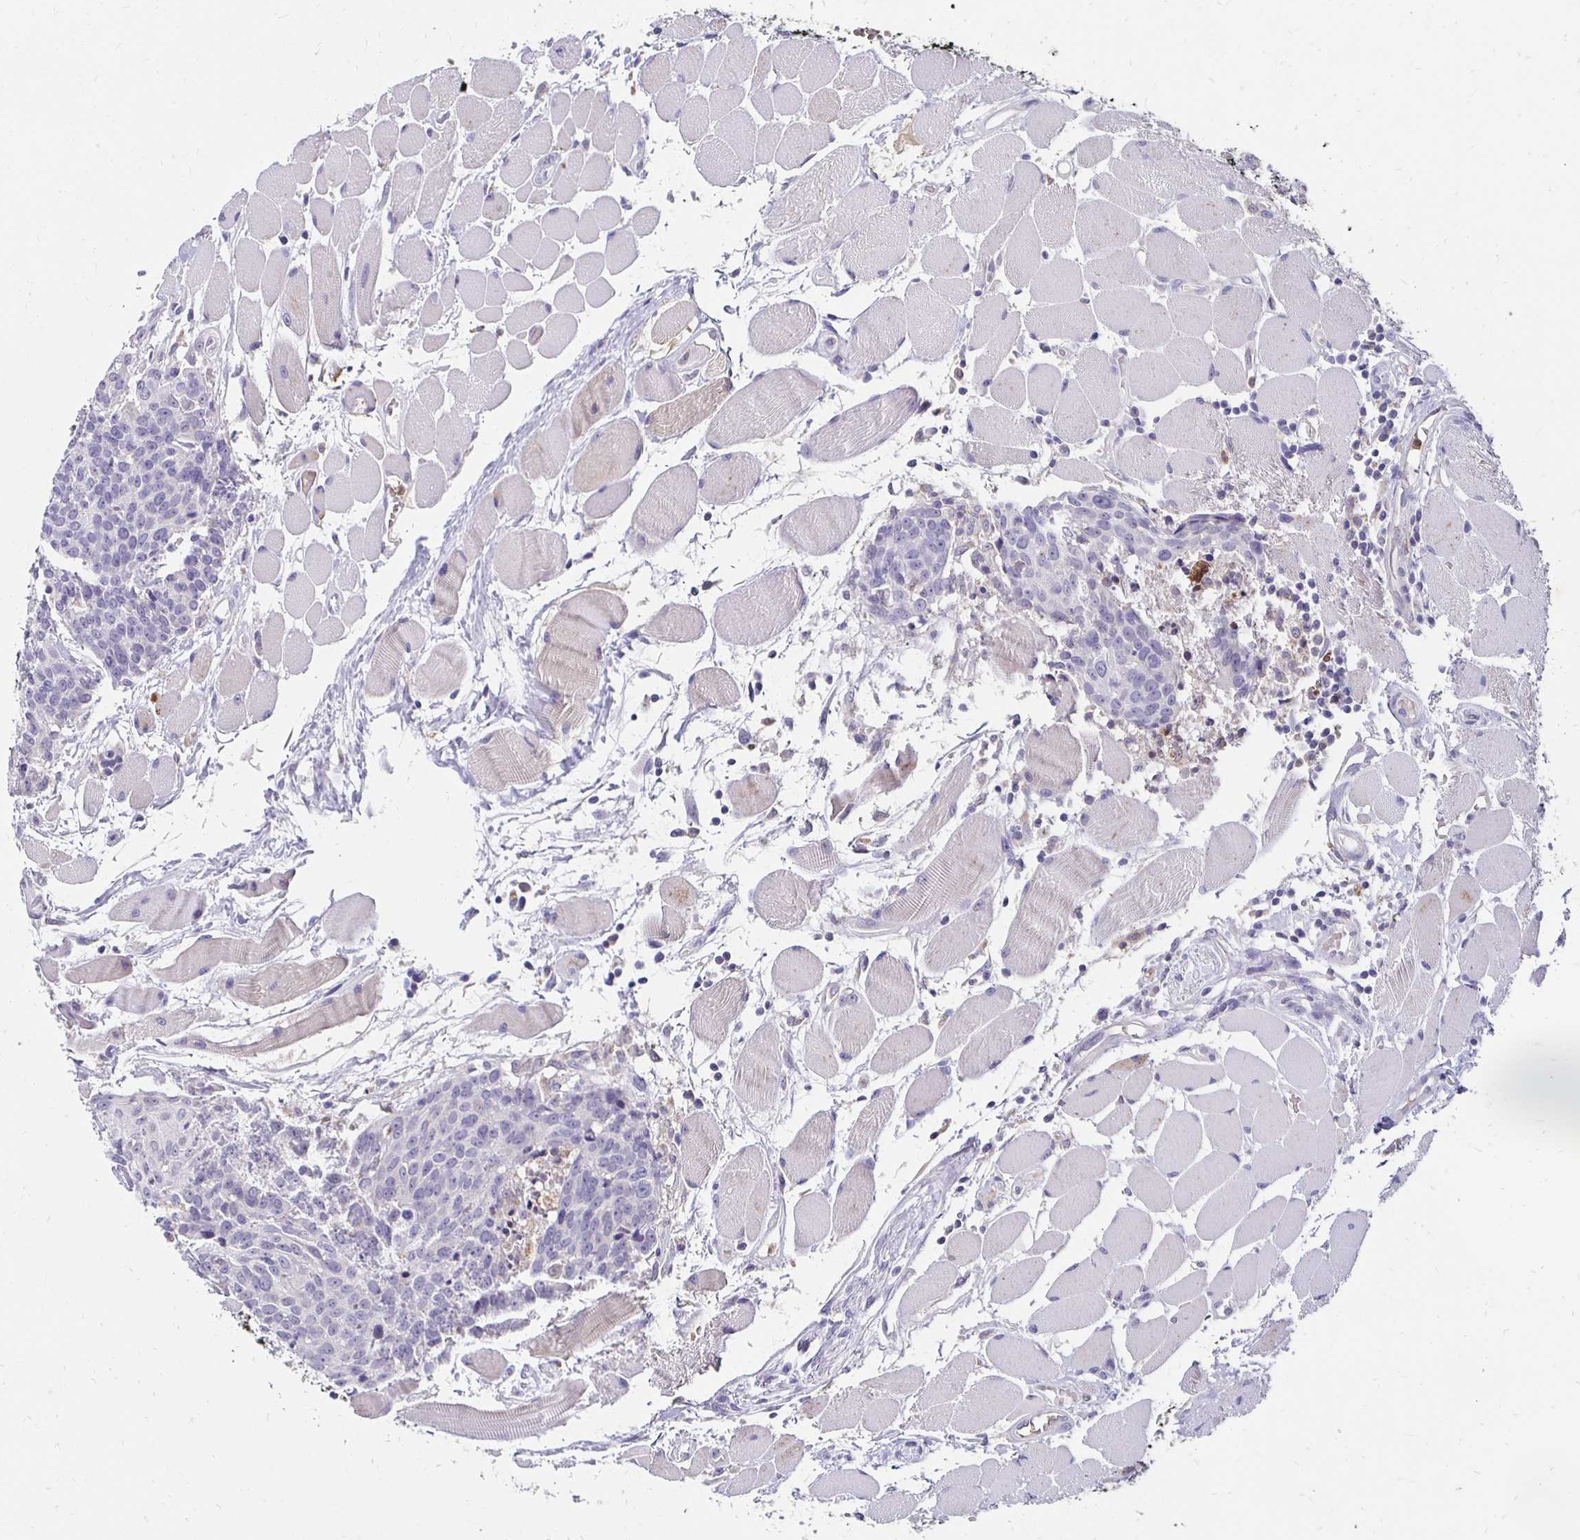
{"staining": {"intensity": "negative", "quantity": "none", "location": "none"}, "tissue": "head and neck cancer", "cell_type": "Tumor cells", "image_type": "cancer", "snomed": [{"axis": "morphology", "description": "Squamous cell carcinoma, NOS"}, {"axis": "topography", "description": "Oral tissue"}, {"axis": "topography", "description": "Head-Neck"}], "caption": "Tumor cells show no significant protein positivity in head and neck cancer (squamous cell carcinoma). Nuclei are stained in blue.", "gene": "GK2", "patient": {"sex": "male", "age": 64}}